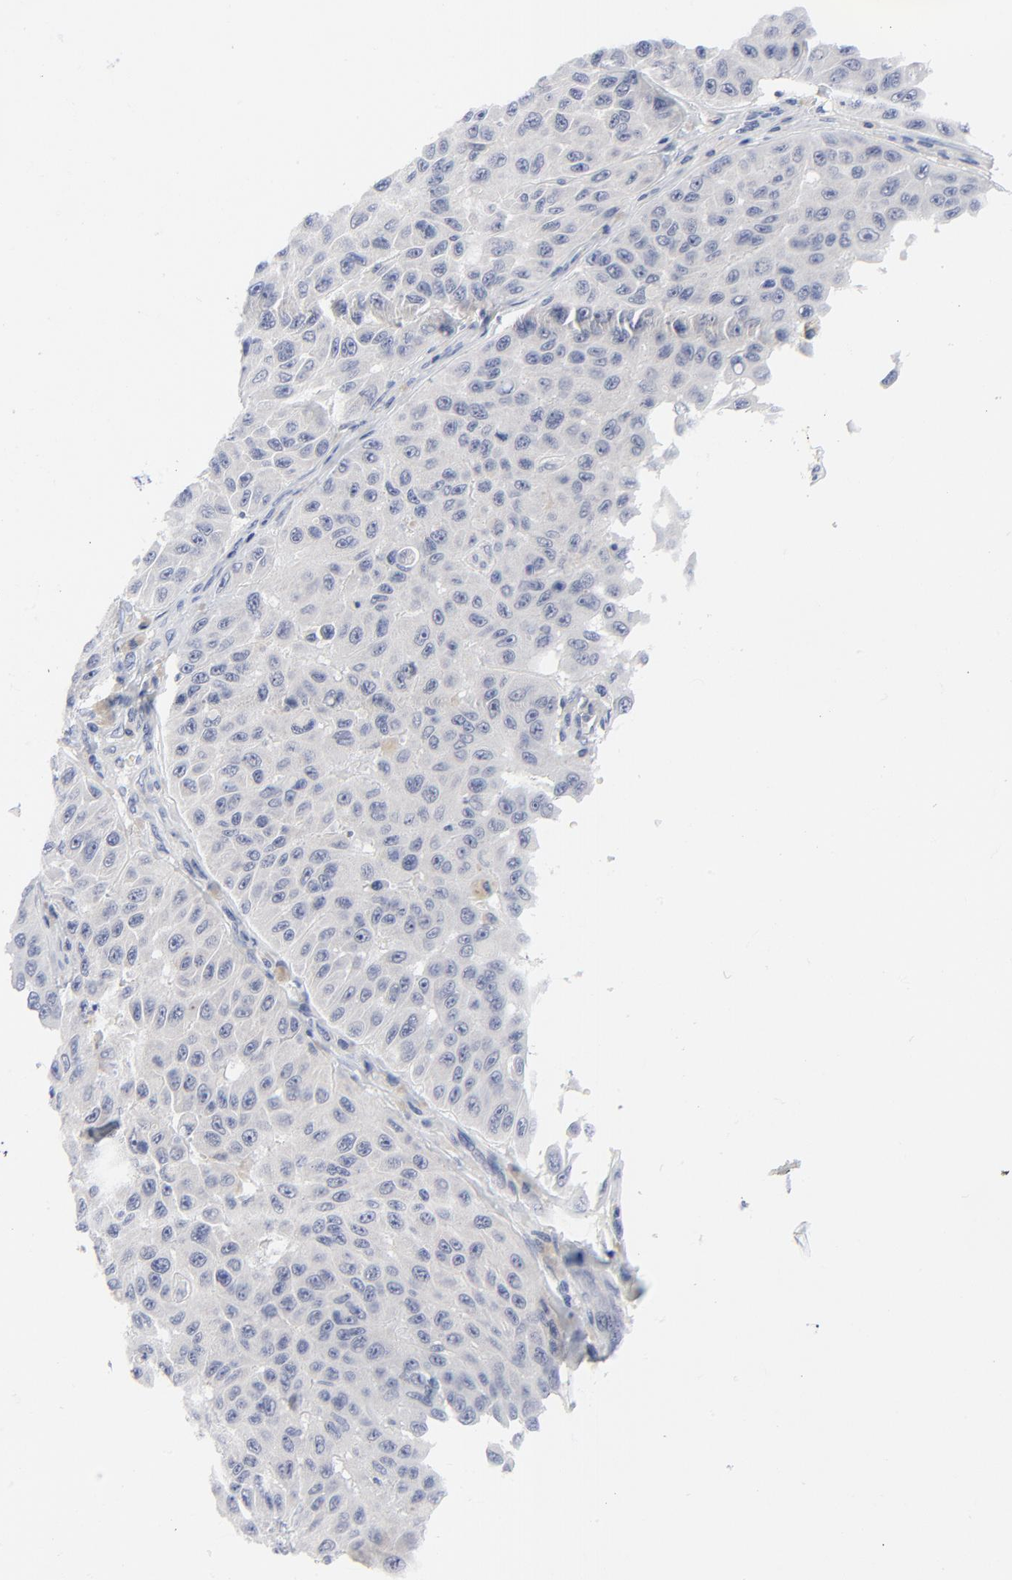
{"staining": {"intensity": "negative", "quantity": "none", "location": "none"}, "tissue": "melanoma", "cell_type": "Tumor cells", "image_type": "cancer", "snomed": [{"axis": "morphology", "description": "Malignant melanoma, NOS"}, {"axis": "topography", "description": "Skin"}], "caption": "This is an immunohistochemistry micrograph of melanoma. There is no expression in tumor cells.", "gene": "CLEC4G", "patient": {"sex": "male", "age": 30}}